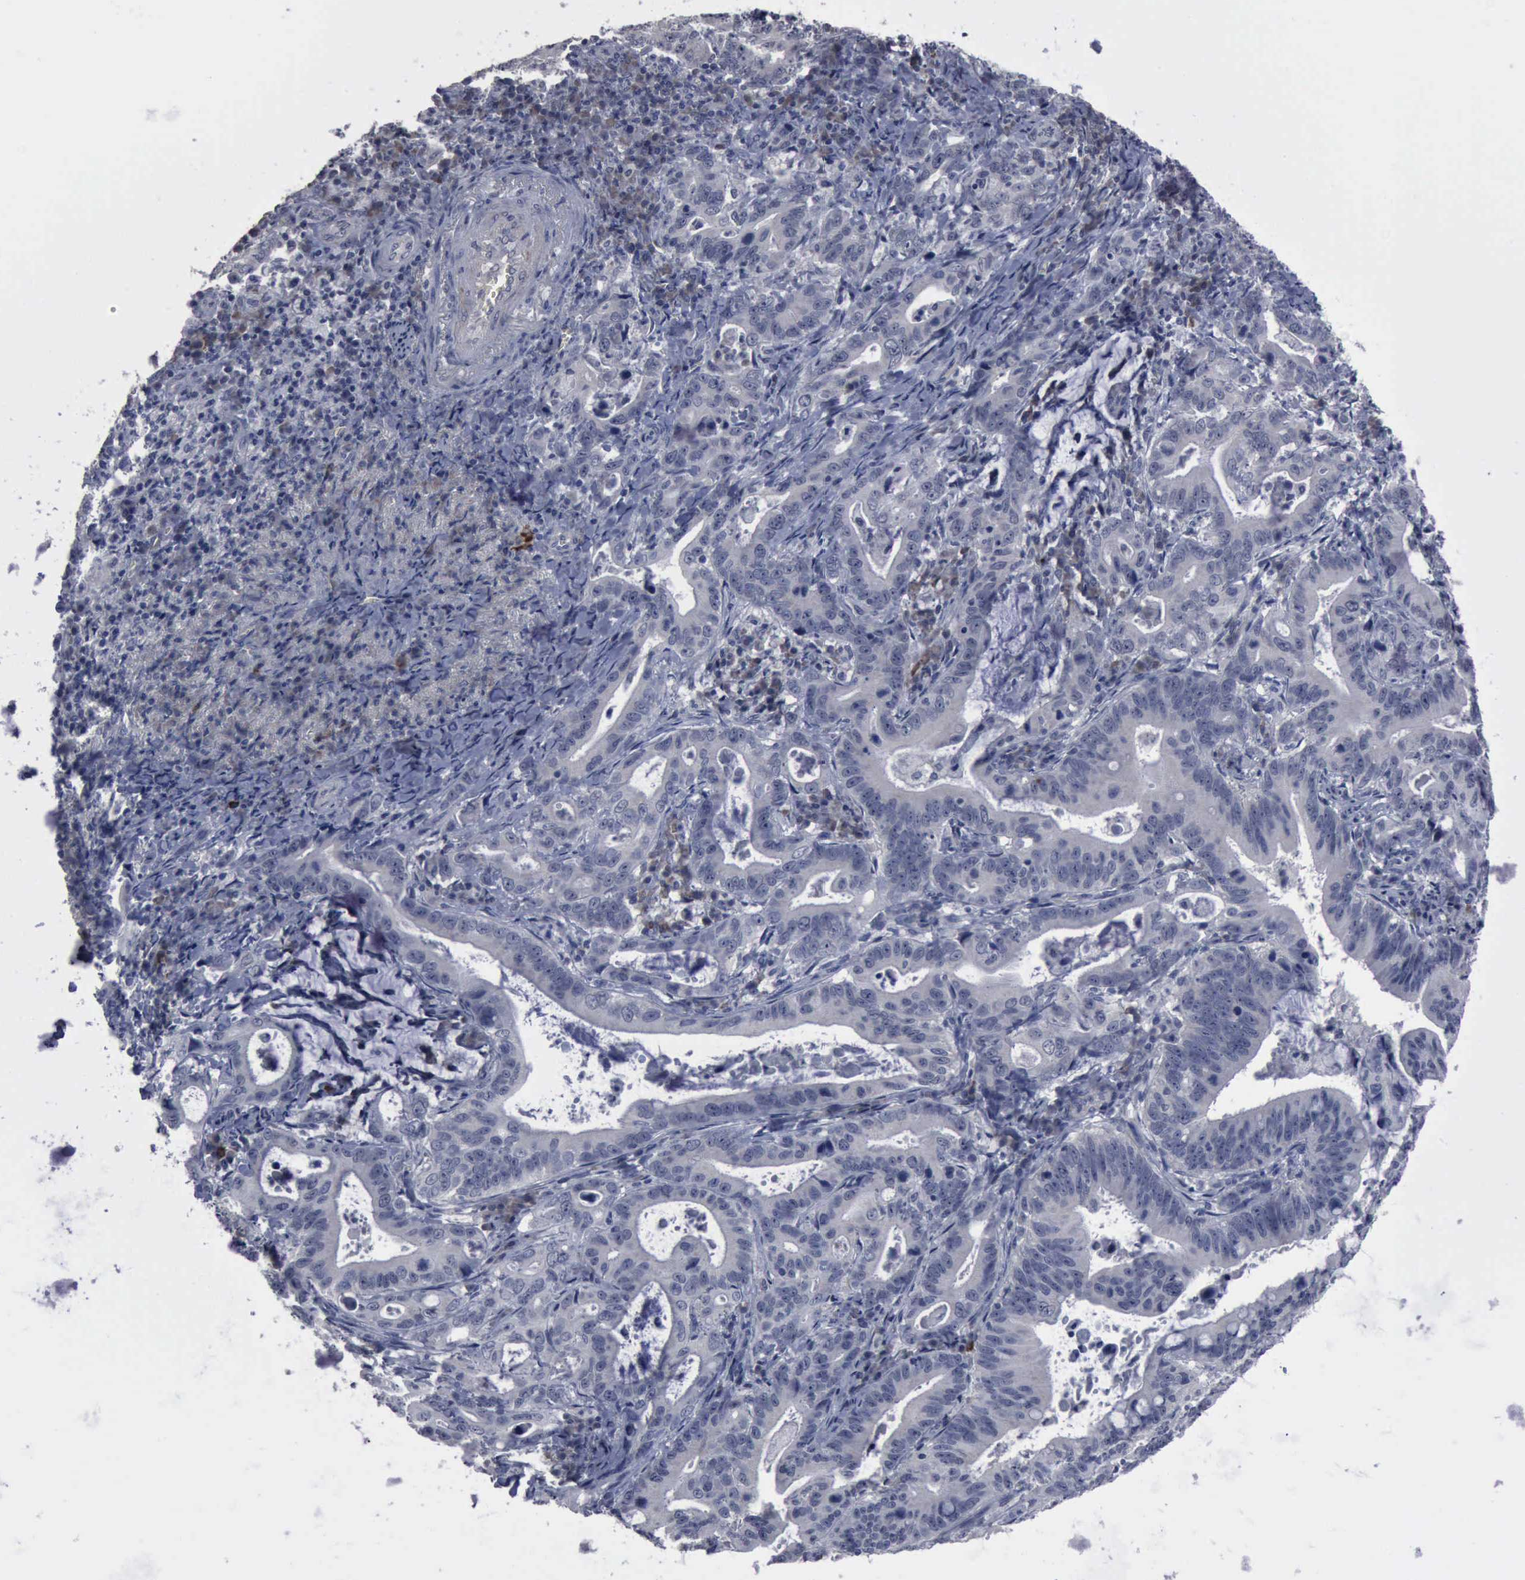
{"staining": {"intensity": "negative", "quantity": "none", "location": "none"}, "tissue": "stomach cancer", "cell_type": "Tumor cells", "image_type": "cancer", "snomed": [{"axis": "morphology", "description": "Adenocarcinoma, NOS"}, {"axis": "topography", "description": "Stomach, upper"}], "caption": "A micrograph of adenocarcinoma (stomach) stained for a protein shows no brown staining in tumor cells. (DAB IHC visualized using brightfield microscopy, high magnification).", "gene": "MYO18B", "patient": {"sex": "male", "age": 63}}